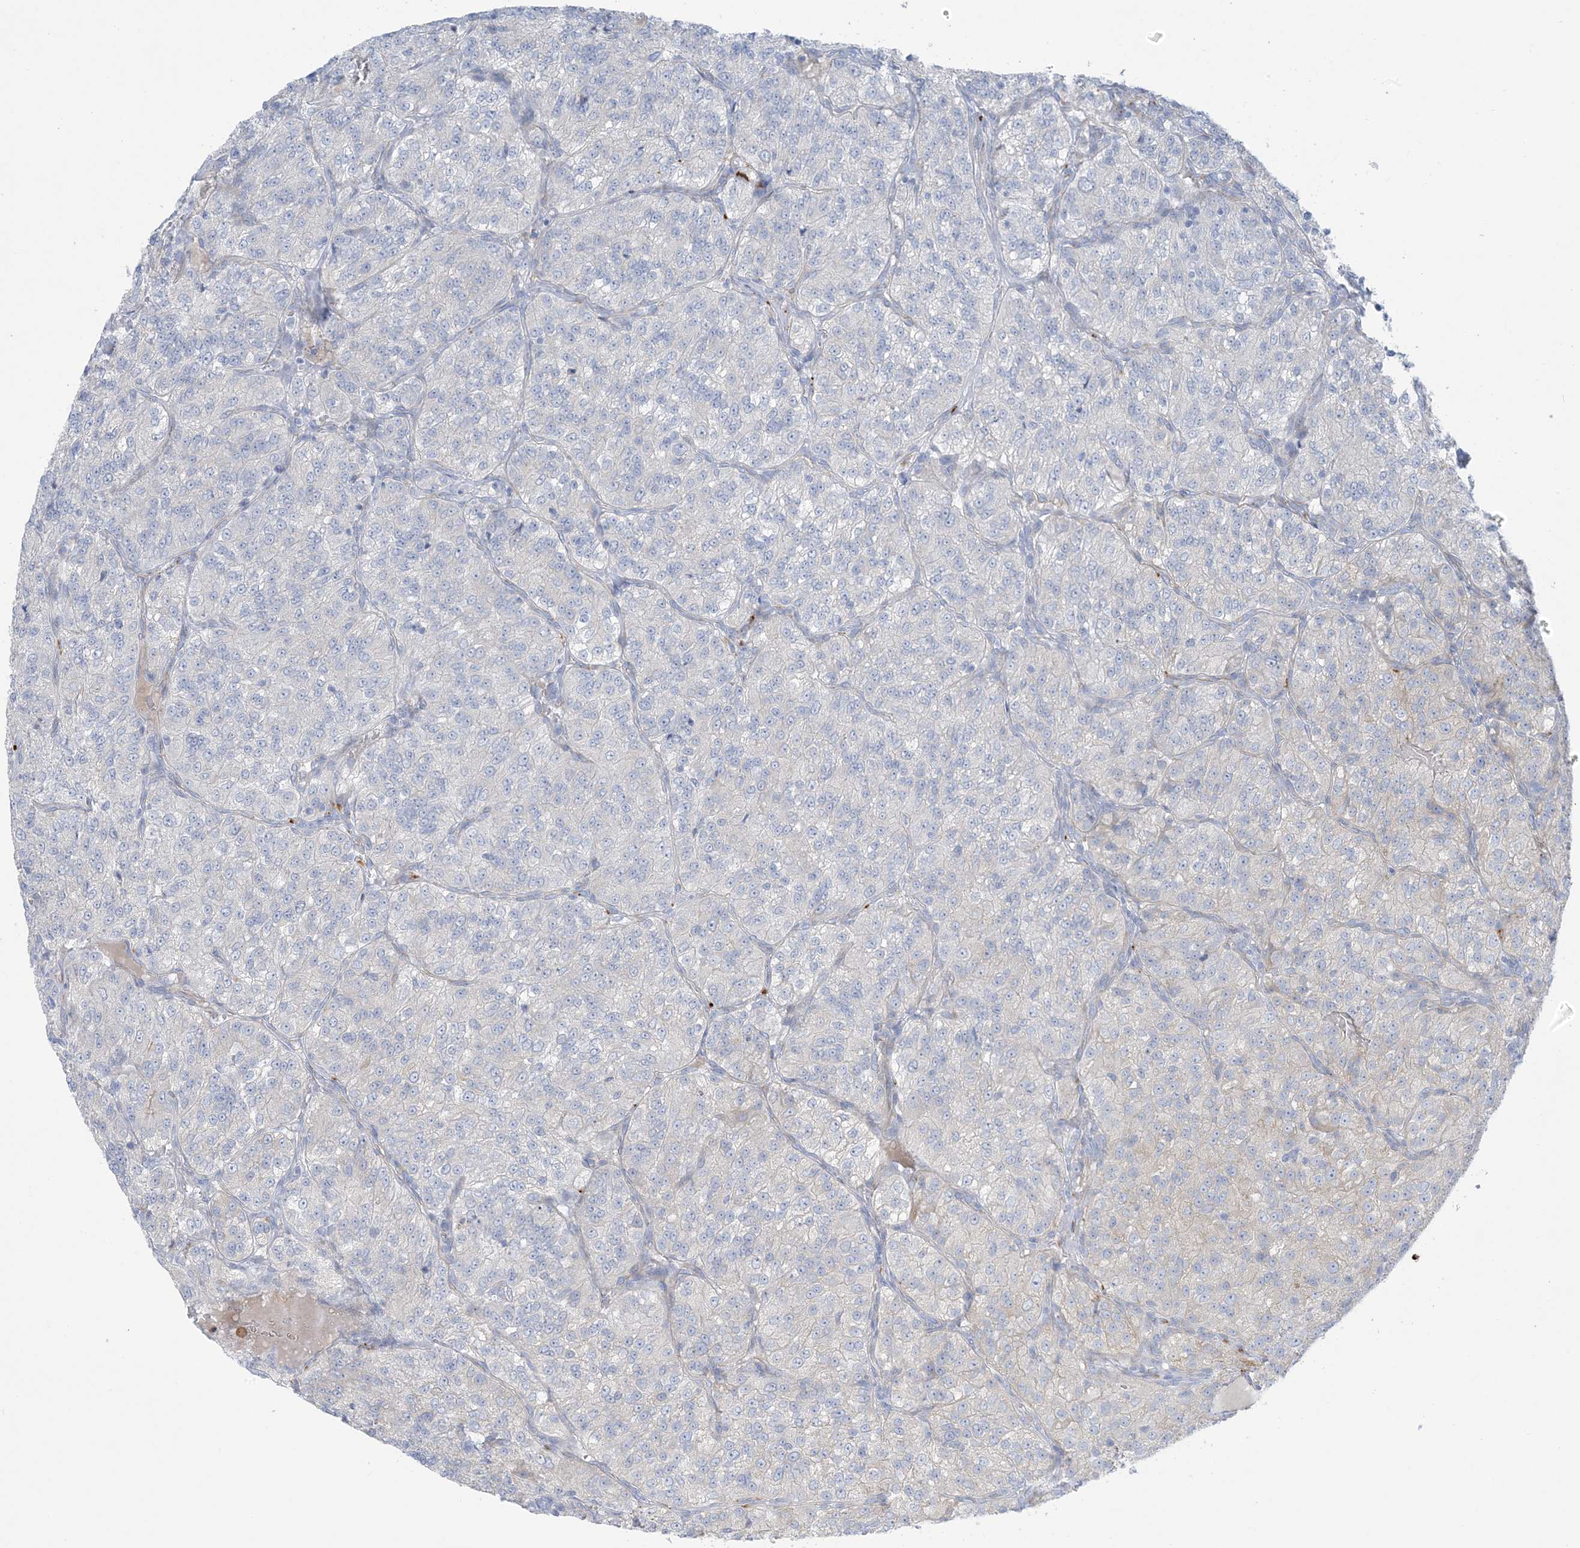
{"staining": {"intensity": "negative", "quantity": "none", "location": "none"}, "tissue": "renal cancer", "cell_type": "Tumor cells", "image_type": "cancer", "snomed": [{"axis": "morphology", "description": "Adenocarcinoma, NOS"}, {"axis": "topography", "description": "Kidney"}], "caption": "High magnification brightfield microscopy of adenocarcinoma (renal) stained with DAB (3,3'-diaminobenzidine) (brown) and counterstained with hematoxylin (blue): tumor cells show no significant staining.", "gene": "XIRP2", "patient": {"sex": "female", "age": 63}}